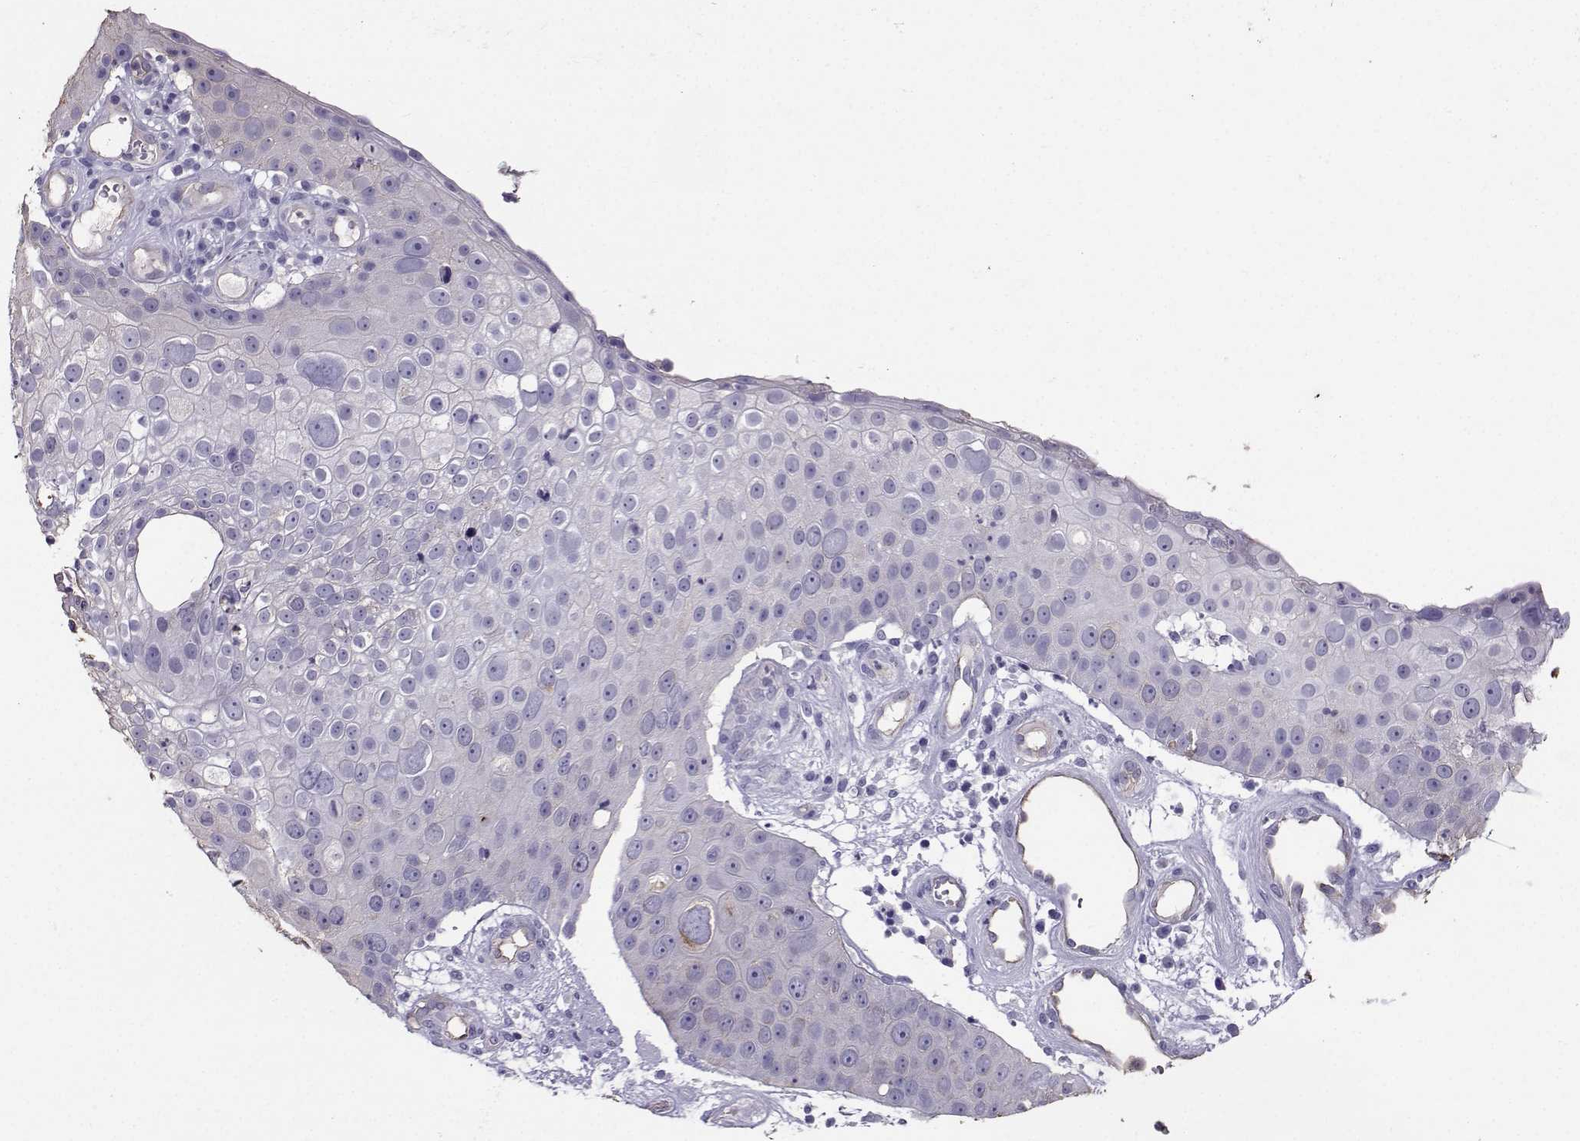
{"staining": {"intensity": "negative", "quantity": "none", "location": "none"}, "tissue": "skin cancer", "cell_type": "Tumor cells", "image_type": "cancer", "snomed": [{"axis": "morphology", "description": "Squamous cell carcinoma, NOS"}, {"axis": "topography", "description": "Skin"}], "caption": "Immunohistochemistry (IHC) of human skin squamous cell carcinoma exhibits no staining in tumor cells.", "gene": "CLUL1", "patient": {"sex": "male", "age": 71}}